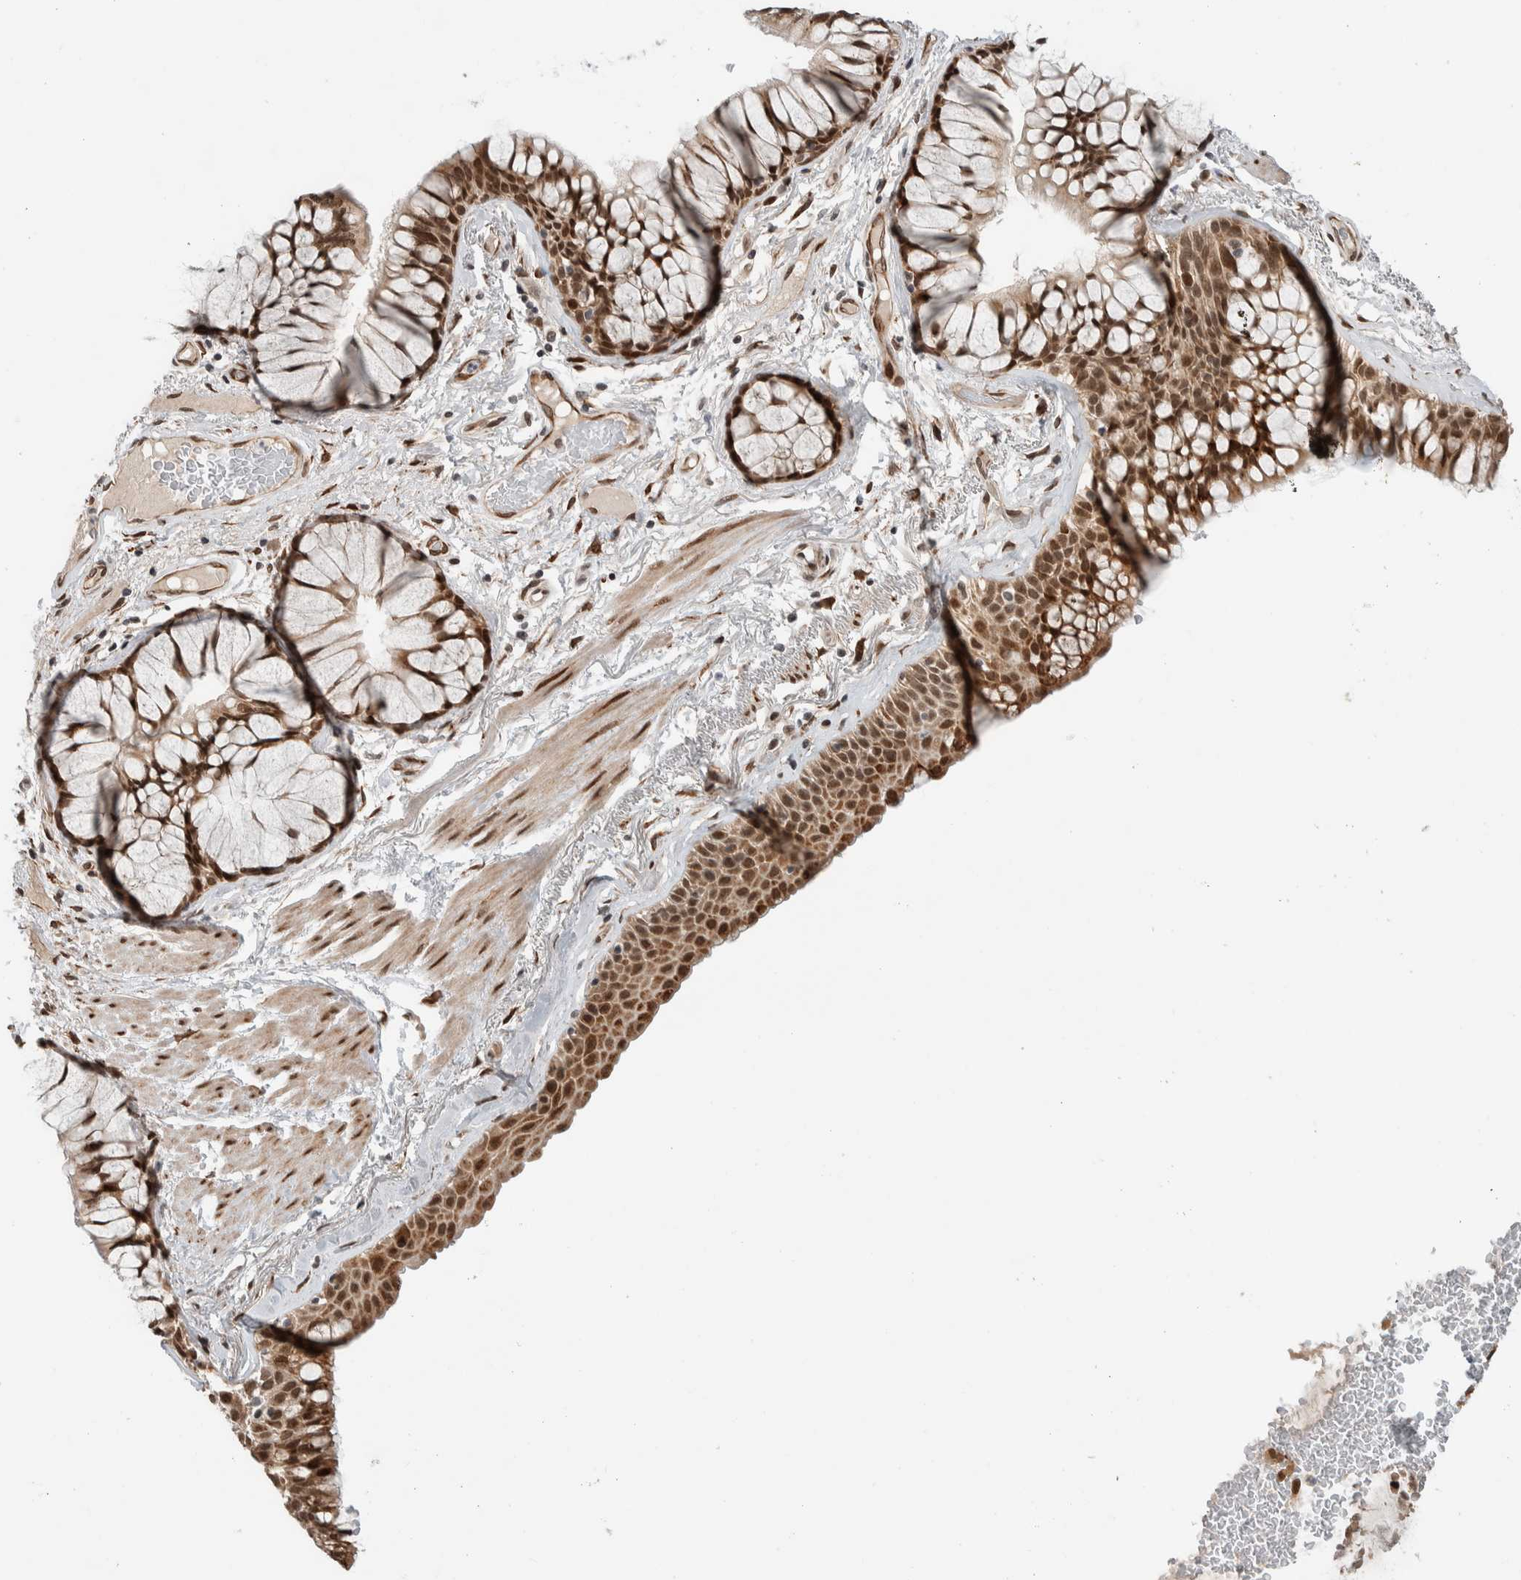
{"staining": {"intensity": "strong", "quantity": ">75%", "location": "cytoplasmic/membranous,nuclear"}, "tissue": "bronchus", "cell_type": "Respiratory epithelial cells", "image_type": "normal", "snomed": [{"axis": "morphology", "description": "Normal tissue, NOS"}, {"axis": "topography", "description": "Bronchus"}], "caption": "IHC of normal human bronchus demonstrates high levels of strong cytoplasmic/membranous,nuclear staining in about >75% of respiratory epithelial cells.", "gene": "TNRC18", "patient": {"sex": "male", "age": 66}}